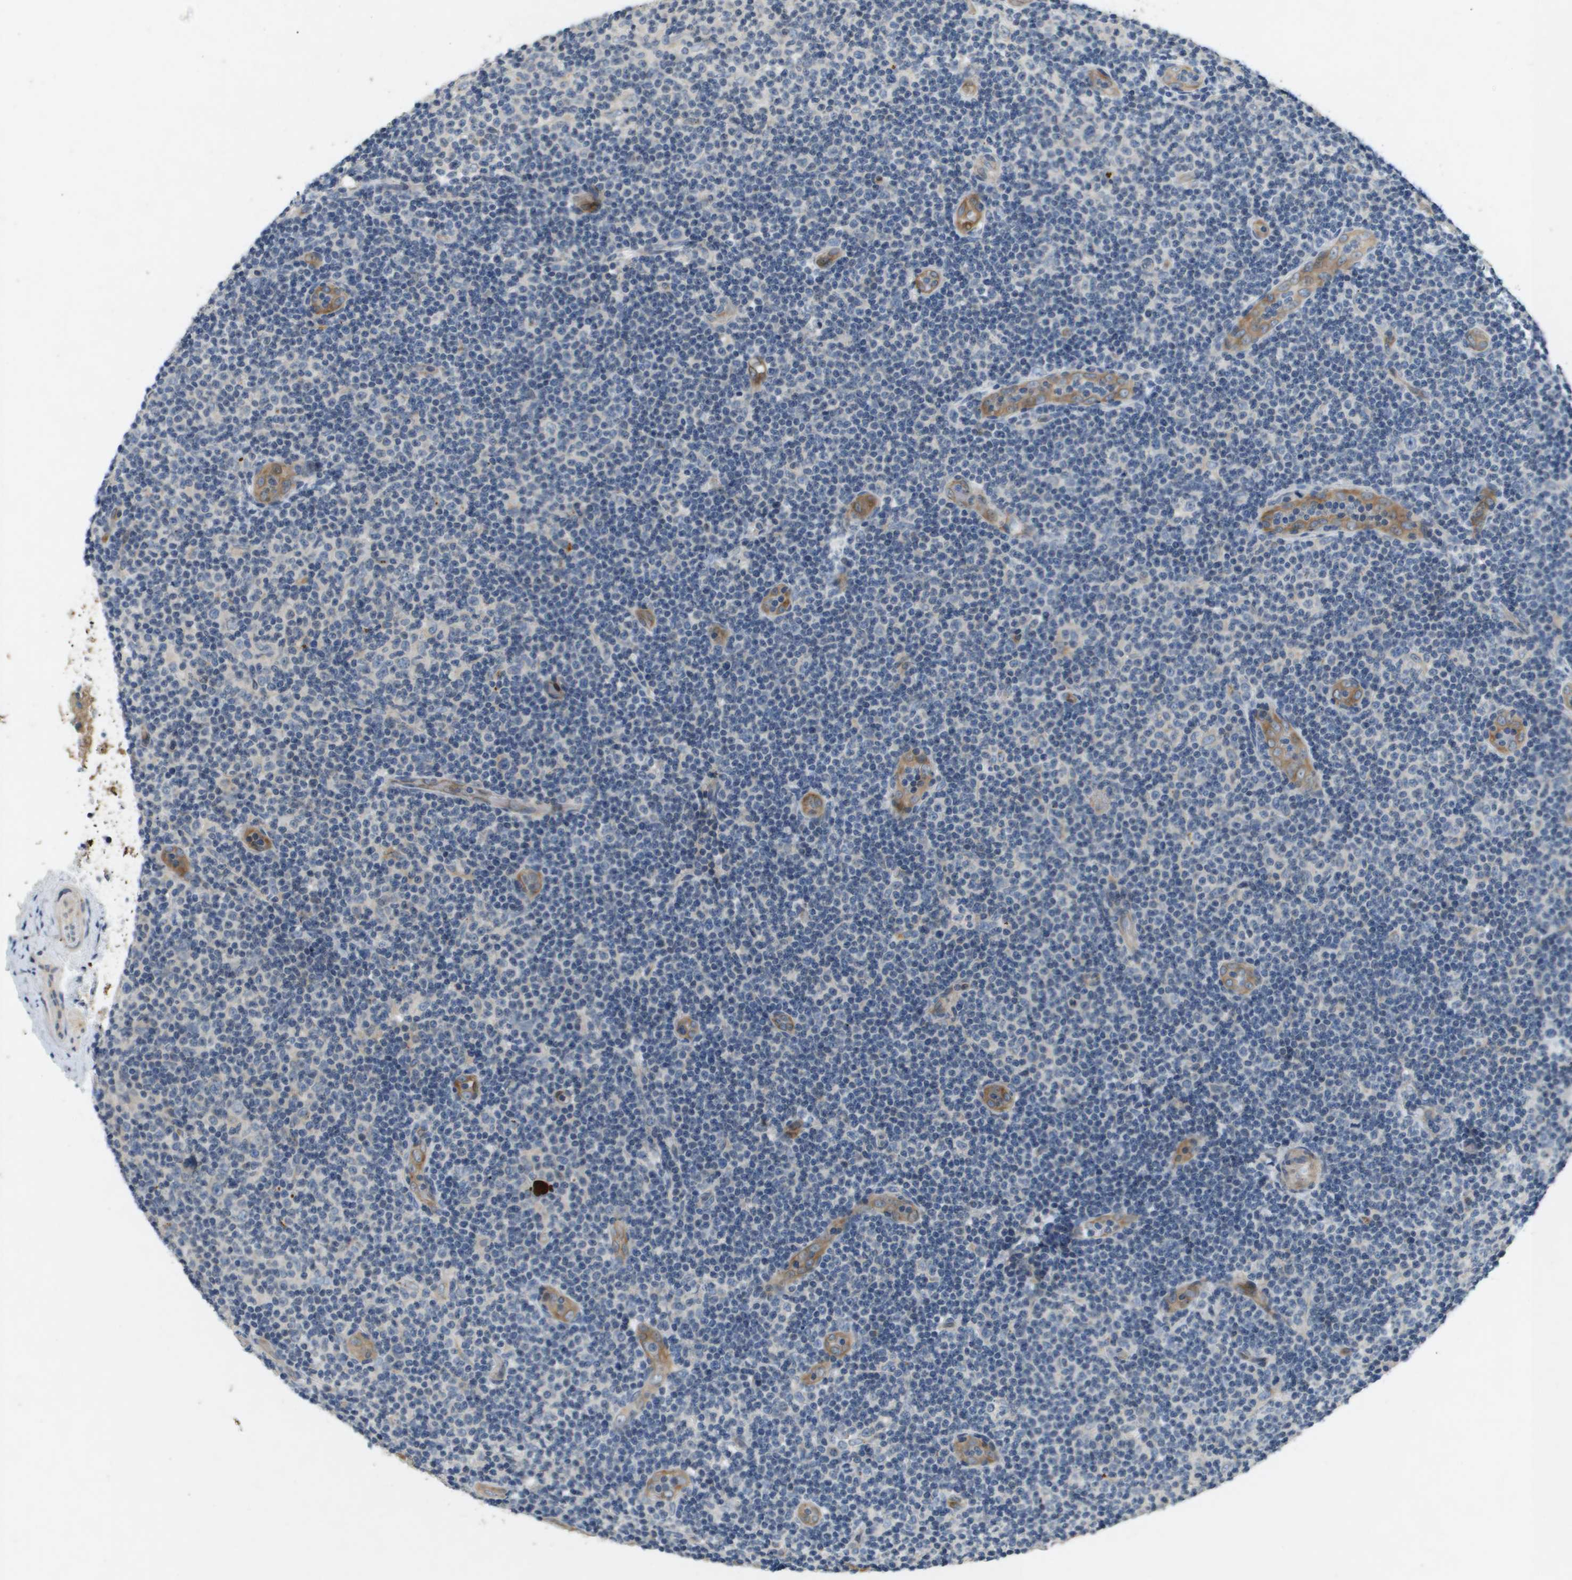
{"staining": {"intensity": "negative", "quantity": "none", "location": "none"}, "tissue": "lymphoma", "cell_type": "Tumor cells", "image_type": "cancer", "snomed": [{"axis": "morphology", "description": "Malignant lymphoma, non-Hodgkin's type, Low grade"}, {"axis": "topography", "description": "Lymph node"}], "caption": "High power microscopy micrograph of an IHC image of lymphoma, revealing no significant expression in tumor cells. (Immunohistochemistry (ihc), brightfield microscopy, high magnification).", "gene": "PGAP3", "patient": {"sex": "male", "age": 83}}